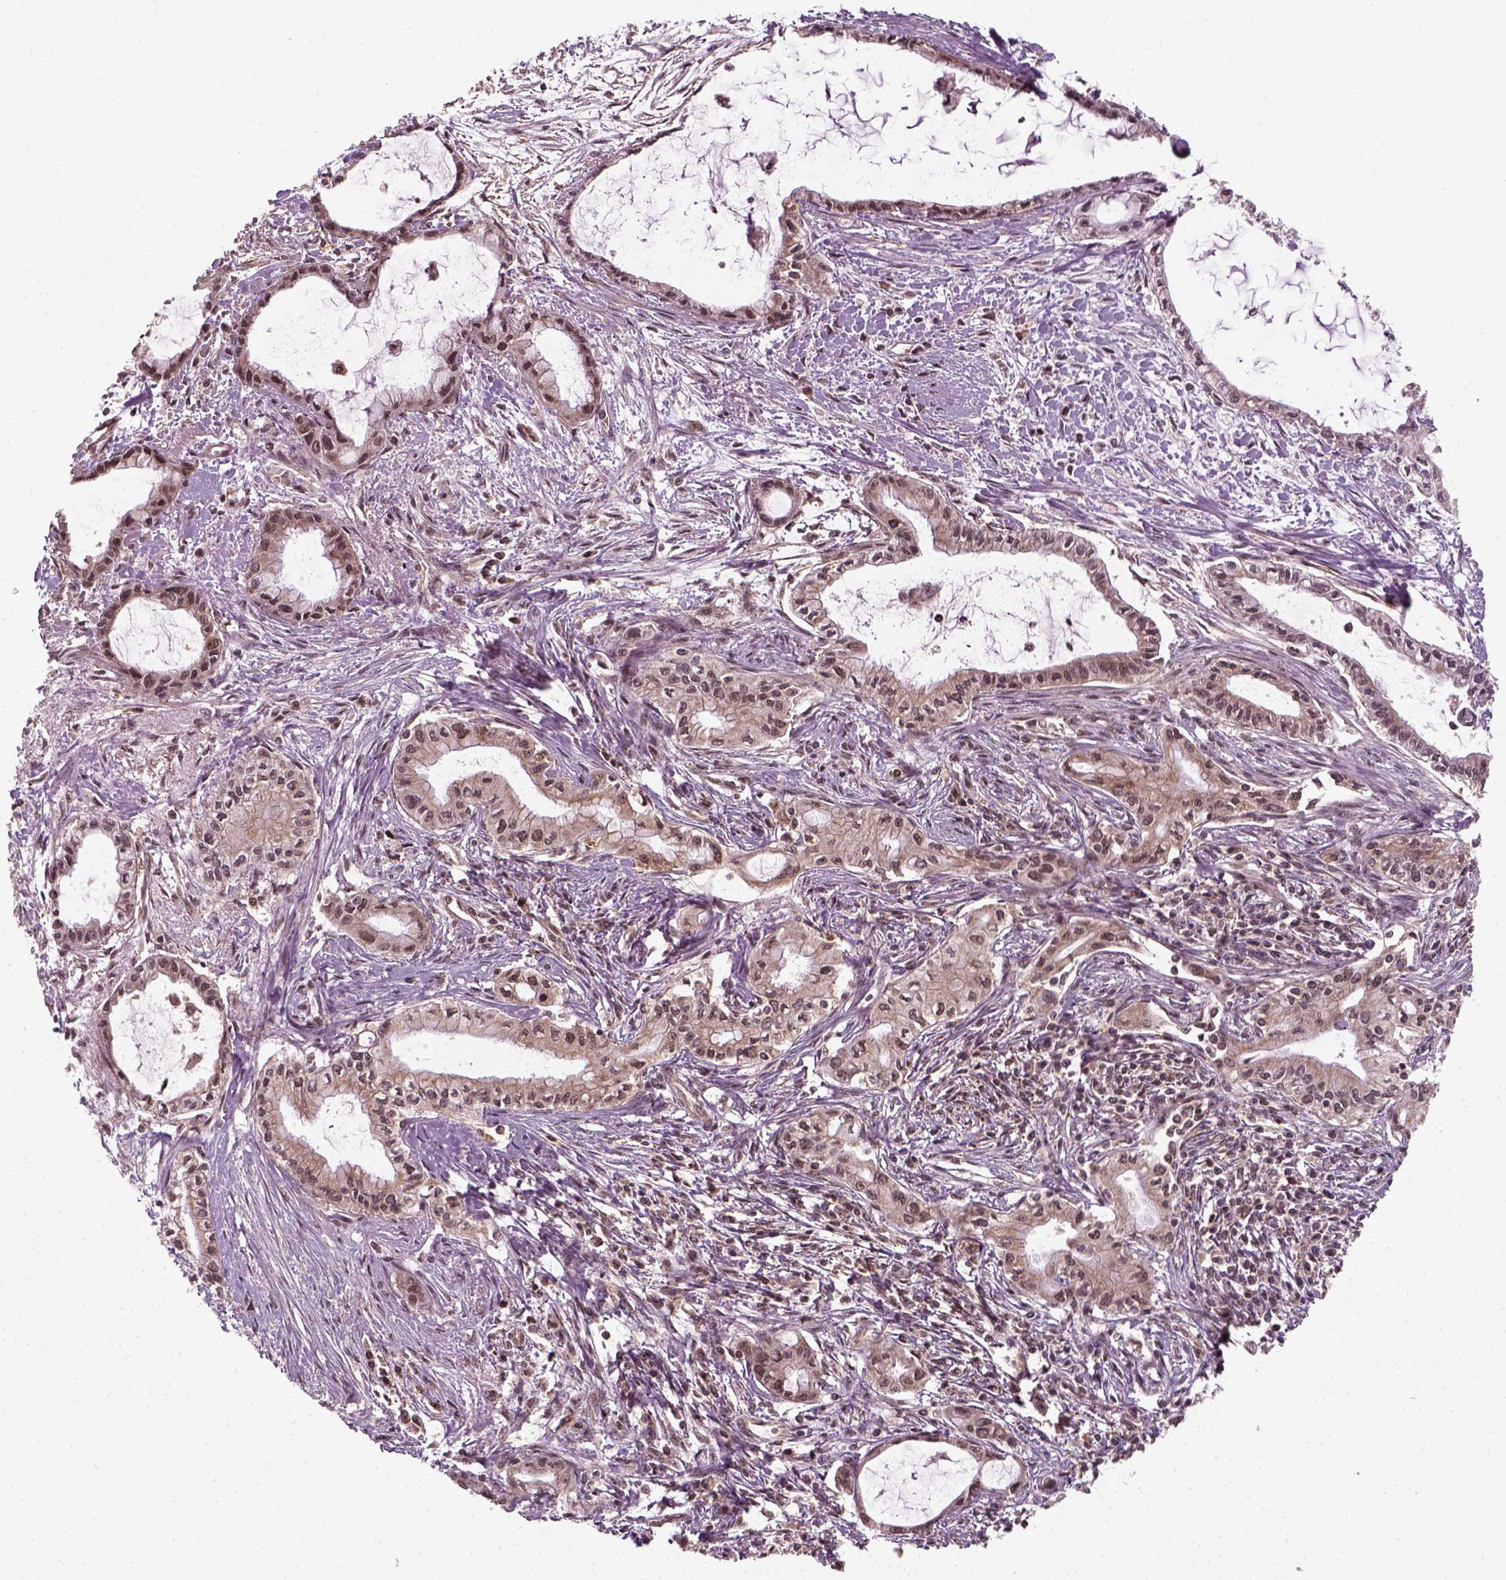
{"staining": {"intensity": "weak", "quantity": ">75%", "location": "cytoplasmic/membranous,nuclear"}, "tissue": "pancreatic cancer", "cell_type": "Tumor cells", "image_type": "cancer", "snomed": [{"axis": "morphology", "description": "Adenocarcinoma, NOS"}, {"axis": "topography", "description": "Pancreas"}], "caption": "IHC photomicrograph of neoplastic tissue: pancreatic cancer stained using IHC displays low levels of weak protein expression localized specifically in the cytoplasmic/membranous and nuclear of tumor cells, appearing as a cytoplasmic/membranous and nuclear brown color.", "gene": "NUDT9", "patient": {"sex": "male", "age": 48}}